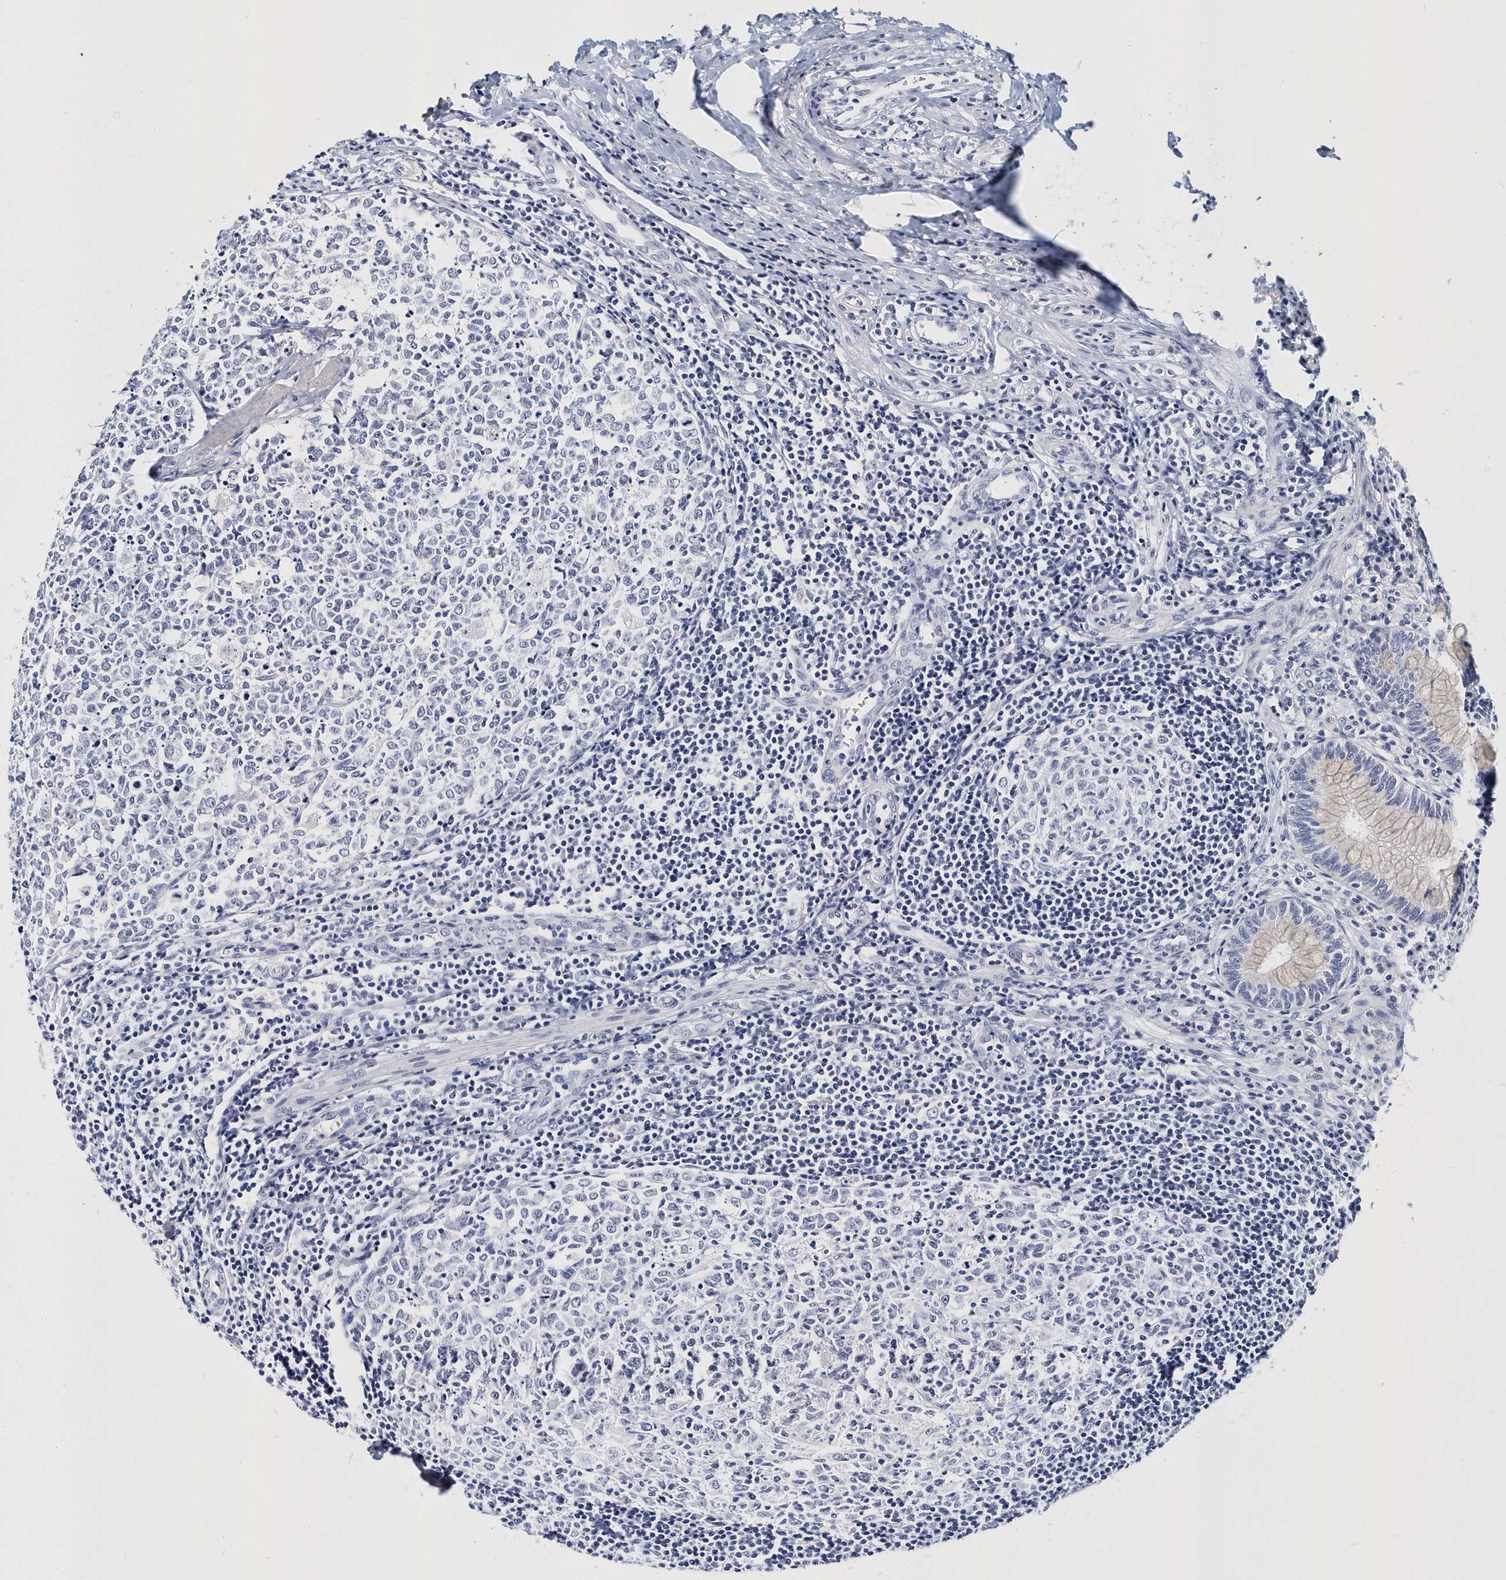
{"staining": {"intensity": "negative", "quantity": "none", "location": "none"}, "tissue": "appendix", "cell_type": "Glandular cells", "image_type": "normal", "snomed": [{"axis": "morphology", "description": "Normal tissue, NOS"}, {"axis": "topography", "description": "Appendix"}], "caption": "Immunohistochemistry (IHC) image of normal appendix stained for a protein (brown), which exhibits no expression in glandular cells. (DAB IHC with hematoxylin counter stain).", "gene": "ITGA2B", "patient": {"sex": "male", "age": 14}}